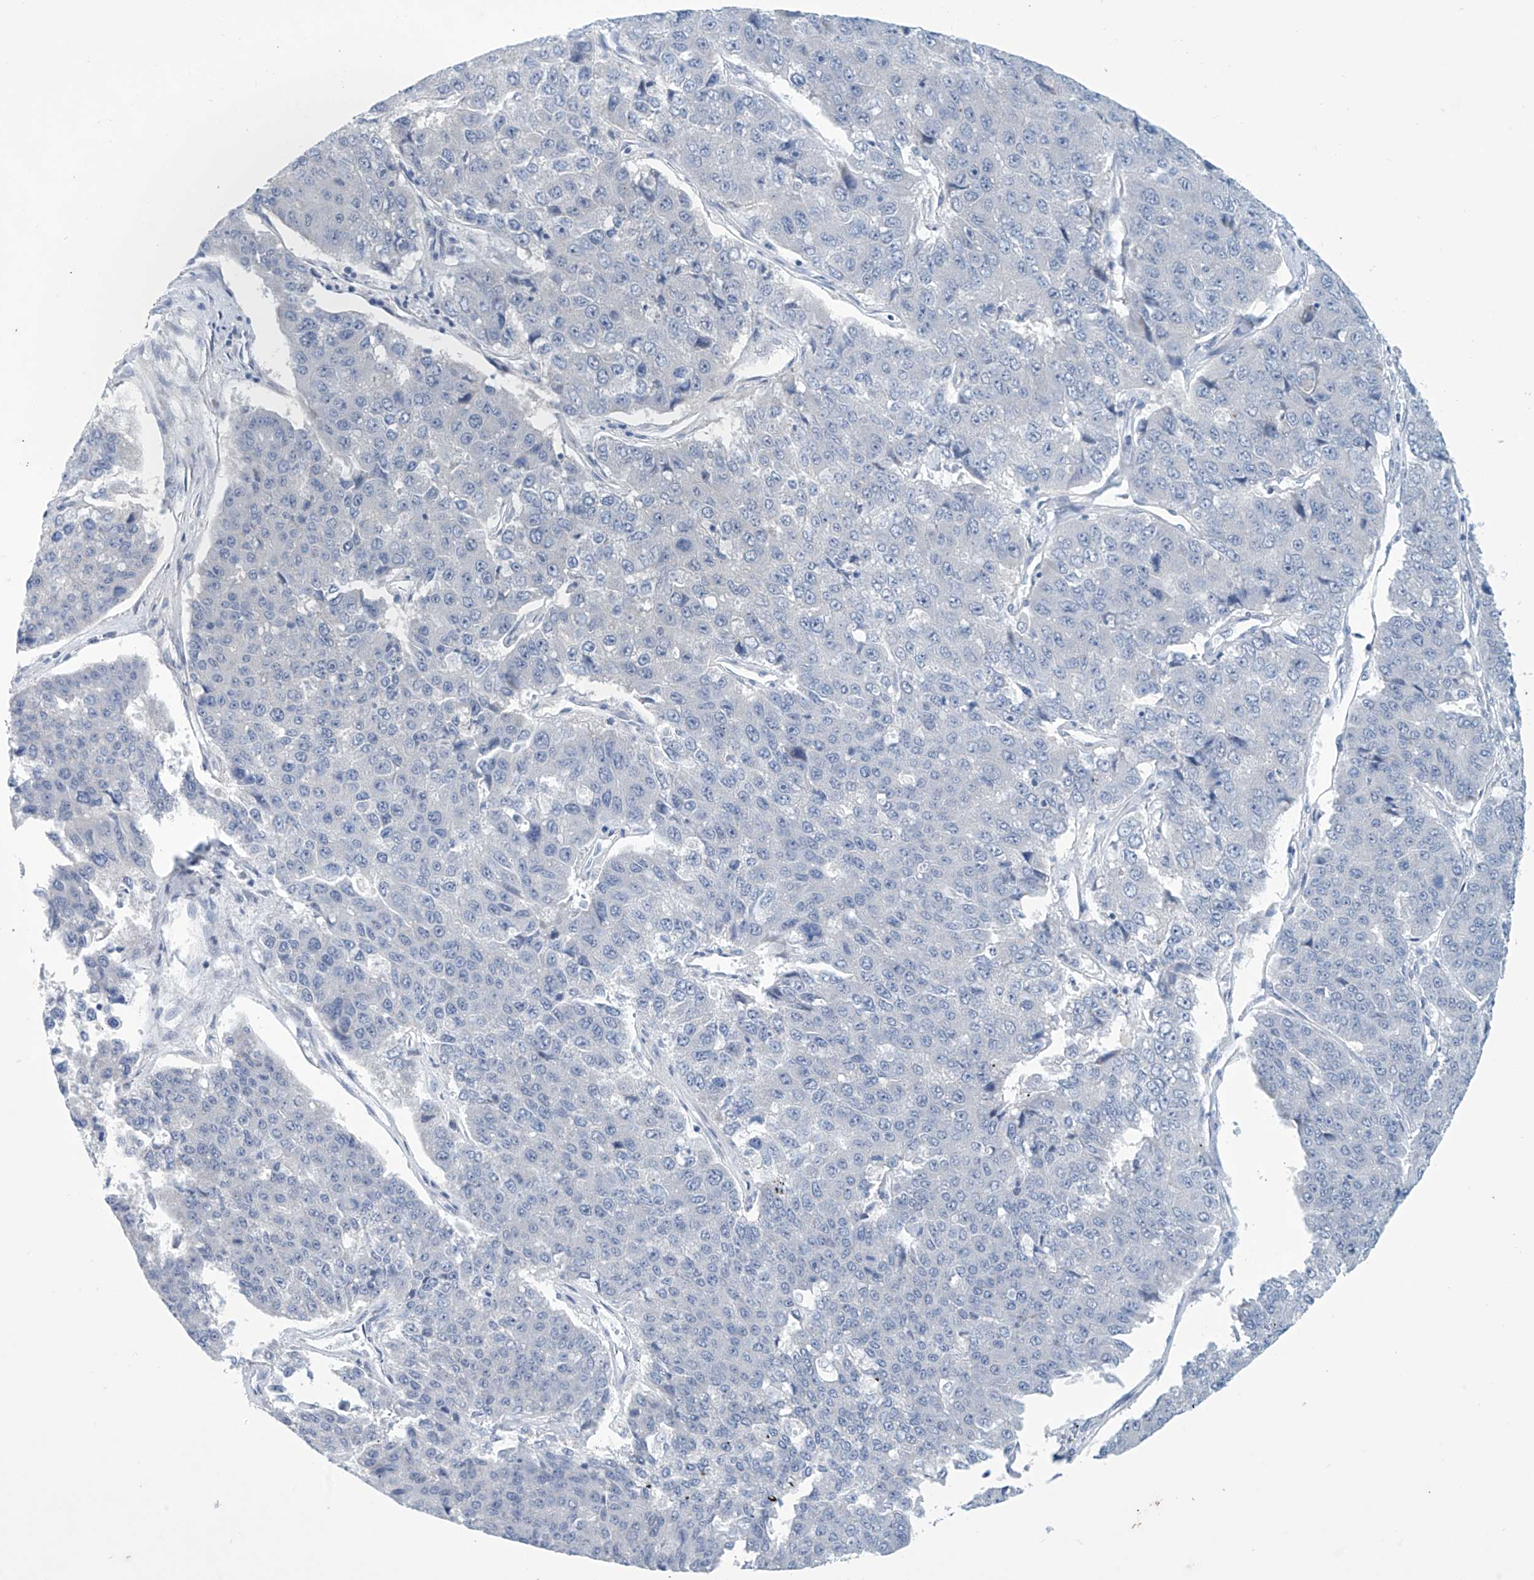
{"staining": {"intensity": "negative", "quantity": "none", "location": "none"}, "tissue": "pancreatic cancer", "cell_type": "Tumor cells", "image_type": "cancer", "snomed": [{"axis": "morphology", "description": "Adenocarcinoma, NOS"}, {"axis": "topography", "description": "Pancreas"}], "caption": "Pancreatic cancer was stained to show a protein in brown. There is no significant expression in tumor cells. (Immunohistochemistry, brightfield microscopy, high magnification).", "gene": "SLC35A5", "patient": {"sex": "male", "age": 50}}